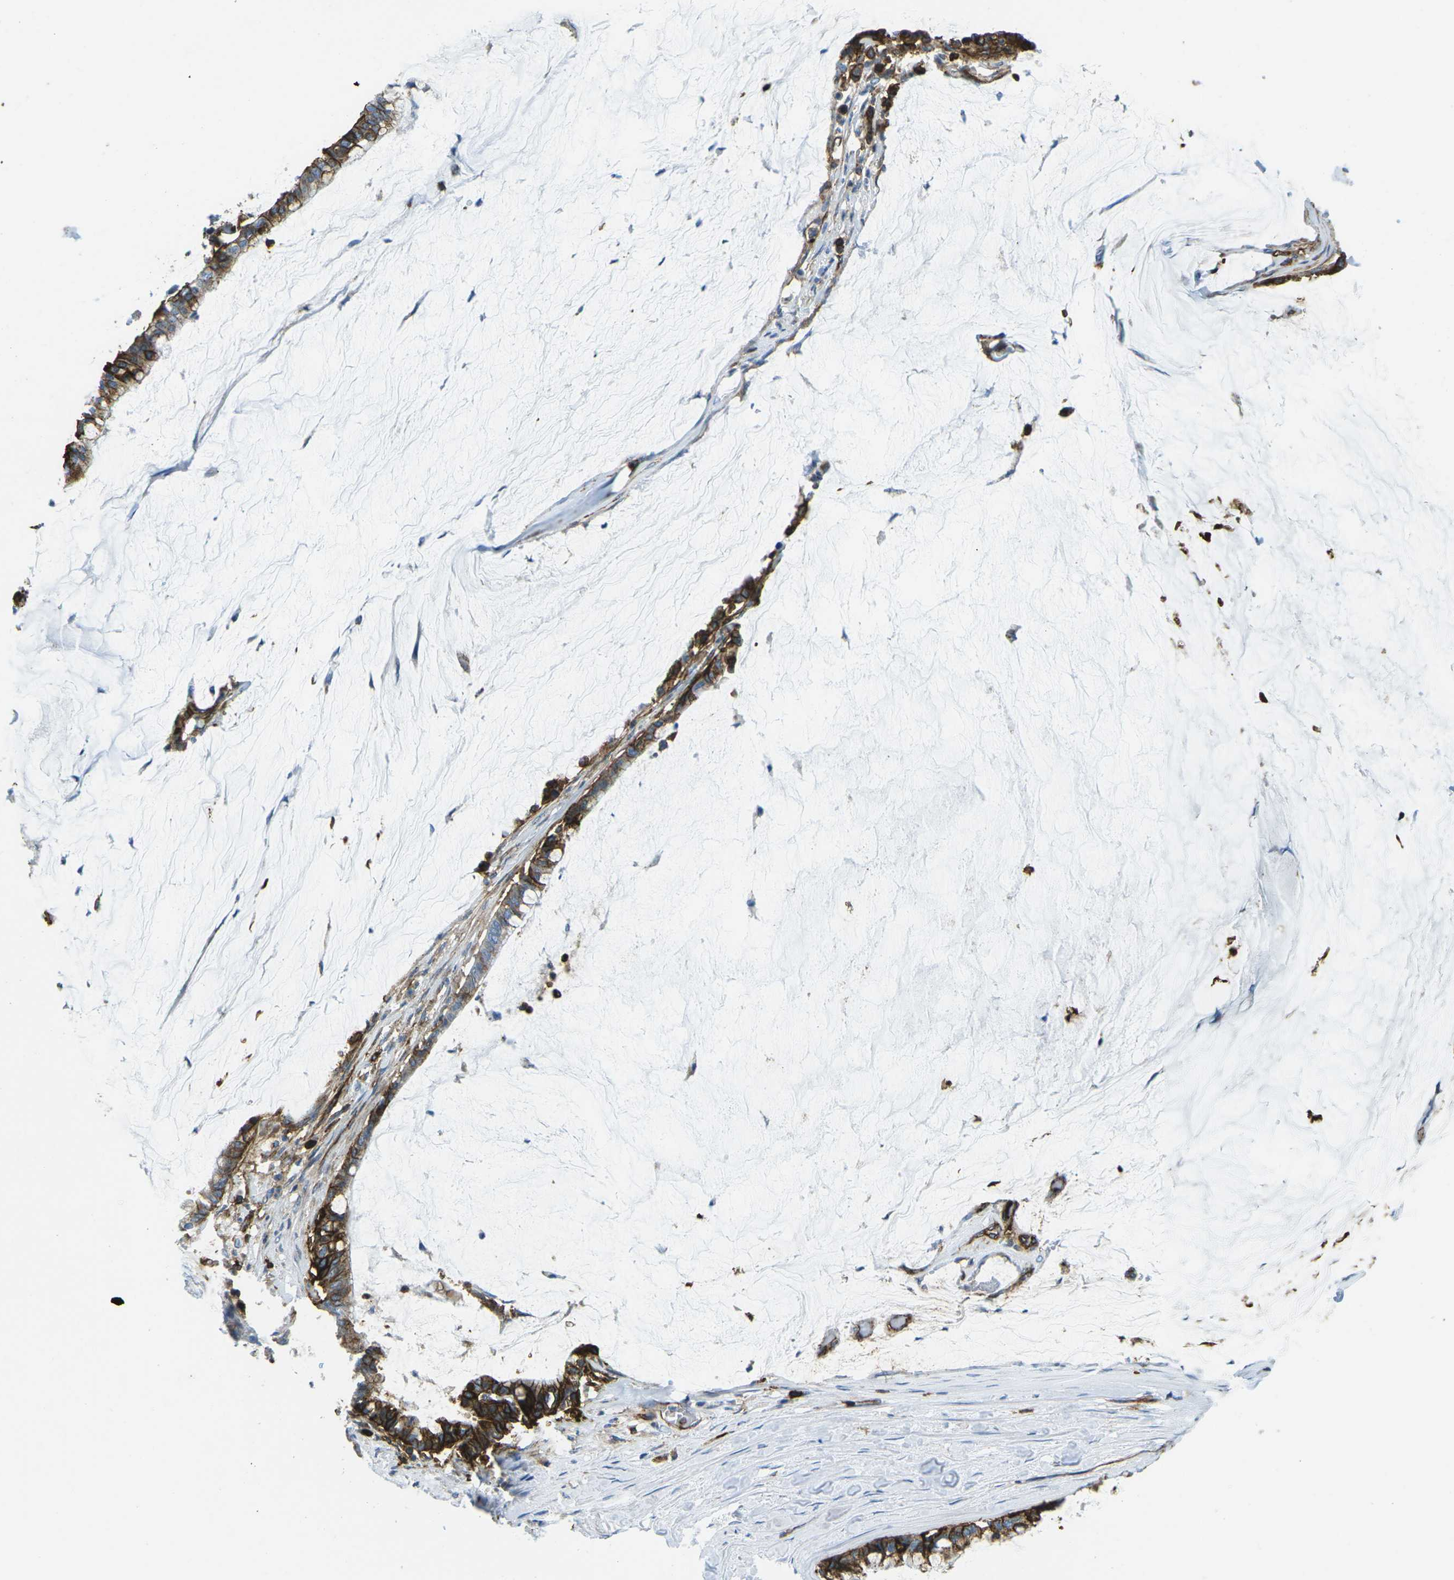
{"staining": {"intensity": "strong", "quantity": ">75%", "location": "cytoplasmic/membranous"}, "tissue": "pancreatic cancer", "cell_type": "Tumor cells", "image_type": "cancer", "snomed": [{"axis": "morphology", "description": "Adenocarcinoma, NOS"}, {"axis": "topography", "description": "Pancreas"}], "caption": "Strong cytoplasmic/membranous staining for a protein is appreciated in approximately >75% of tumor cells of pancreatic adenocarcinoma using immunohistochemistry (IHC).", "gene": "HLA-B", "patient": {"sex": "male", "age": 41}}